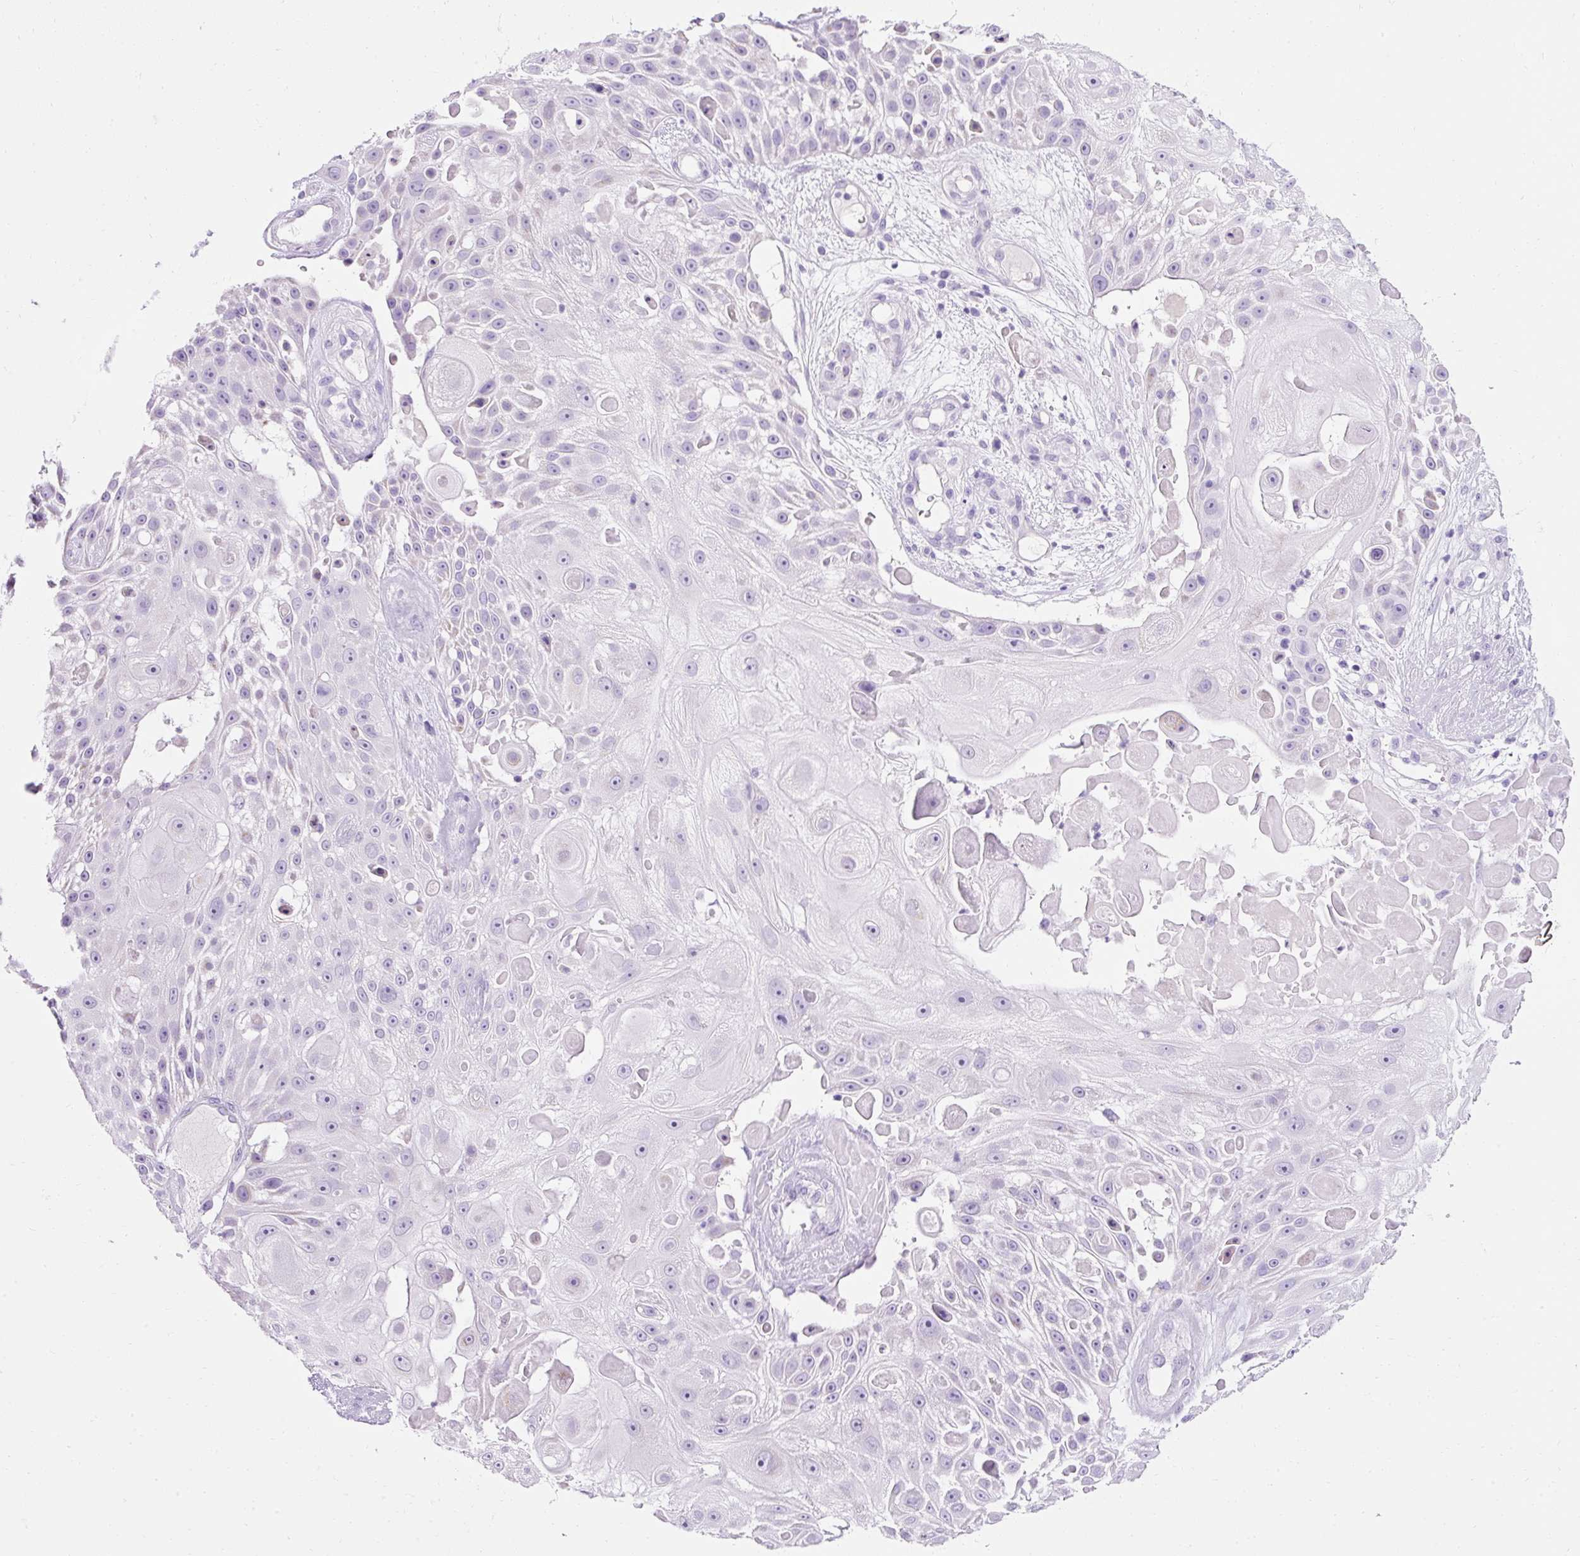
{"staining": {"intensity": "negative", "quantity": "none", "location": "none"}, "tissue": "skin cancer", "cell_type": "Tumor cells", "image_type": "cancer", "snomed": [{"axis": "morphology", "description": "Squamous cell carcinoma, NOS"}, {"axis": "topography", "description": "Skin"}], "caption": "Immunohistochemistry (IHC) photomicrograph of human squamous cell carcinoma (skin) stained for a protein (brown), which demonstrates no positivity in tumor cells.", "gene": "PLPP2", "patient": {"sex": "female", "age": 86}}